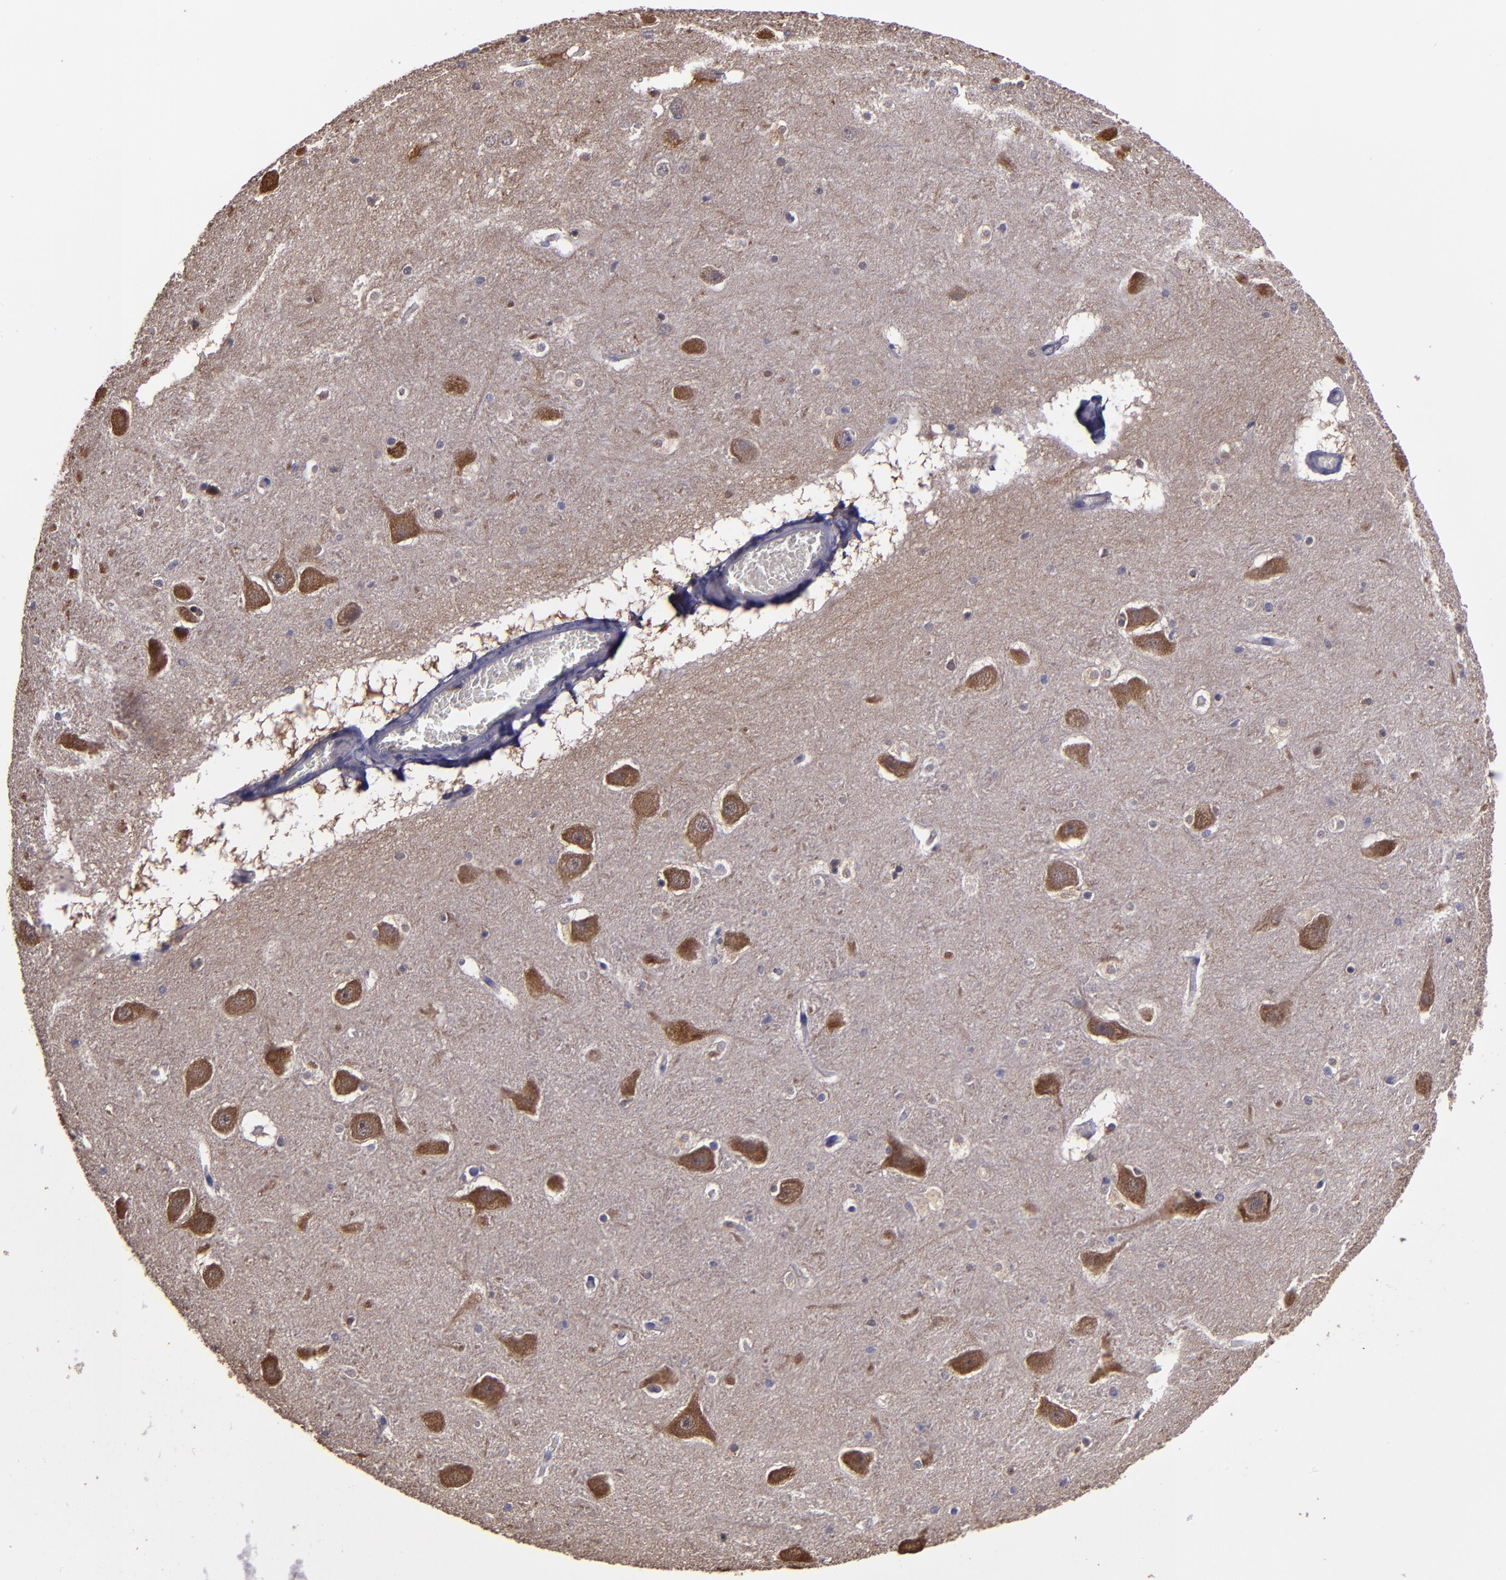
{"staining": {"intensity": "weak", "quantity": "<25%", "location": "cytoplasmic/membranous"}, "tissue": "hippocampus", "cell_type": "Glial cells", "image_type": "normal", "snomed": [{"axis": "morphology", "description": "Normal tissue, NOS"}, {"axis": "topography", "description": "Hippocampus"}], "caption": "A high-resolution photomicrograph shows immunohistochemistry staining of benign hippocampus, which shows no significant expression in glial cells. The staining is performed using DAB brown chromogen with nuclei counter-stained in using hematoxylin.", "gene": "CARS1", "patient": {"sex": "male", "age": 45}}